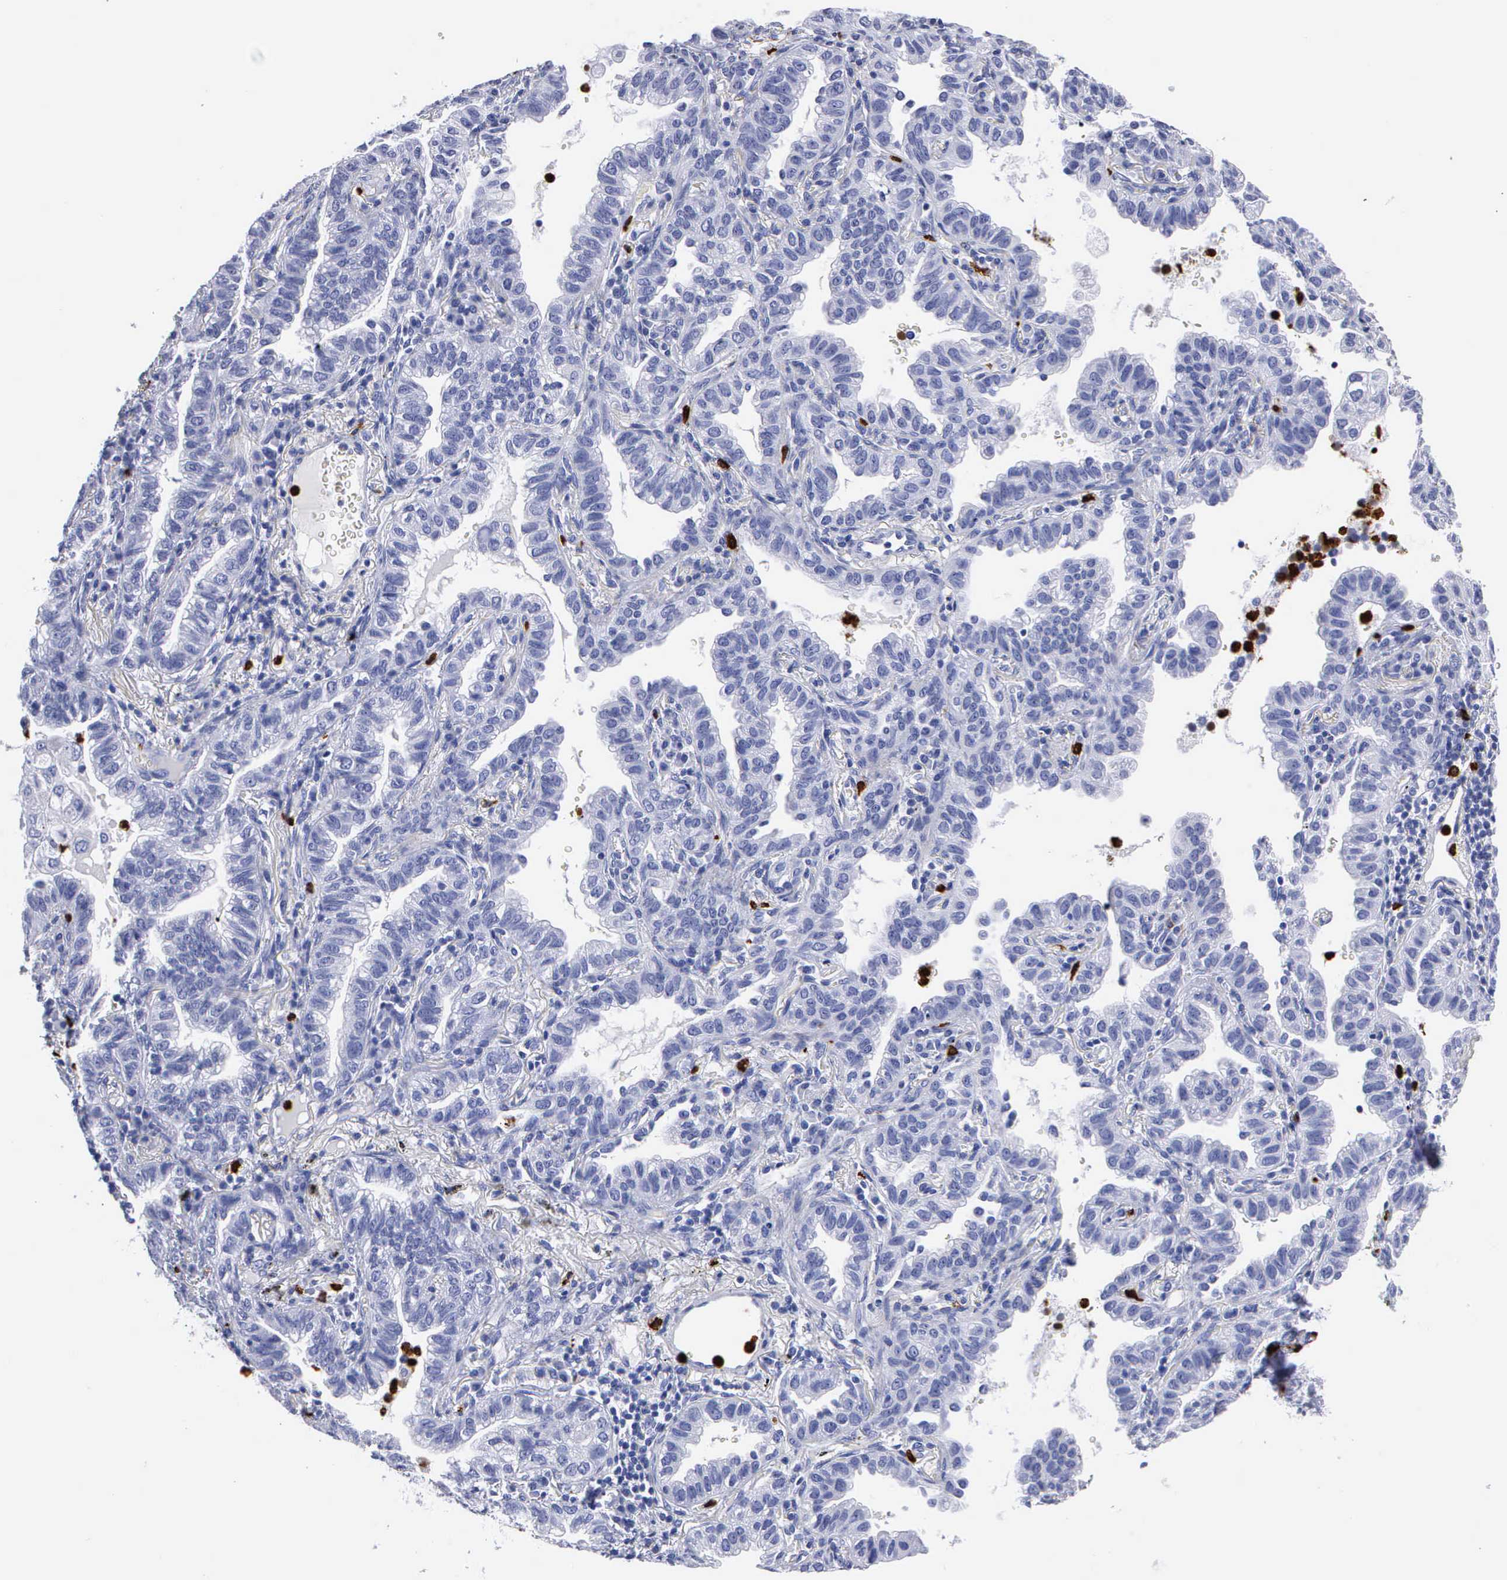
{"staining": {"intensity": "negative", "quantity": "none", "location": "none"}, "tissue": "lung cancer", "cell_type": "Tumor cells", "image_type": "cancer", "snomed": [{"axis": "morphology", "description": "Adenocarcinoma, NOS"}, {"axis": "topography", "description": "Lung"}], "caption": "This histopathology image is of lung cancer stained with IHC to label a protein in brown with the nuclei are counter-stained blue. There is no expression in tumor cells.", "gene": "CTSG", "patient": {"sex": "female", "age": 50}}